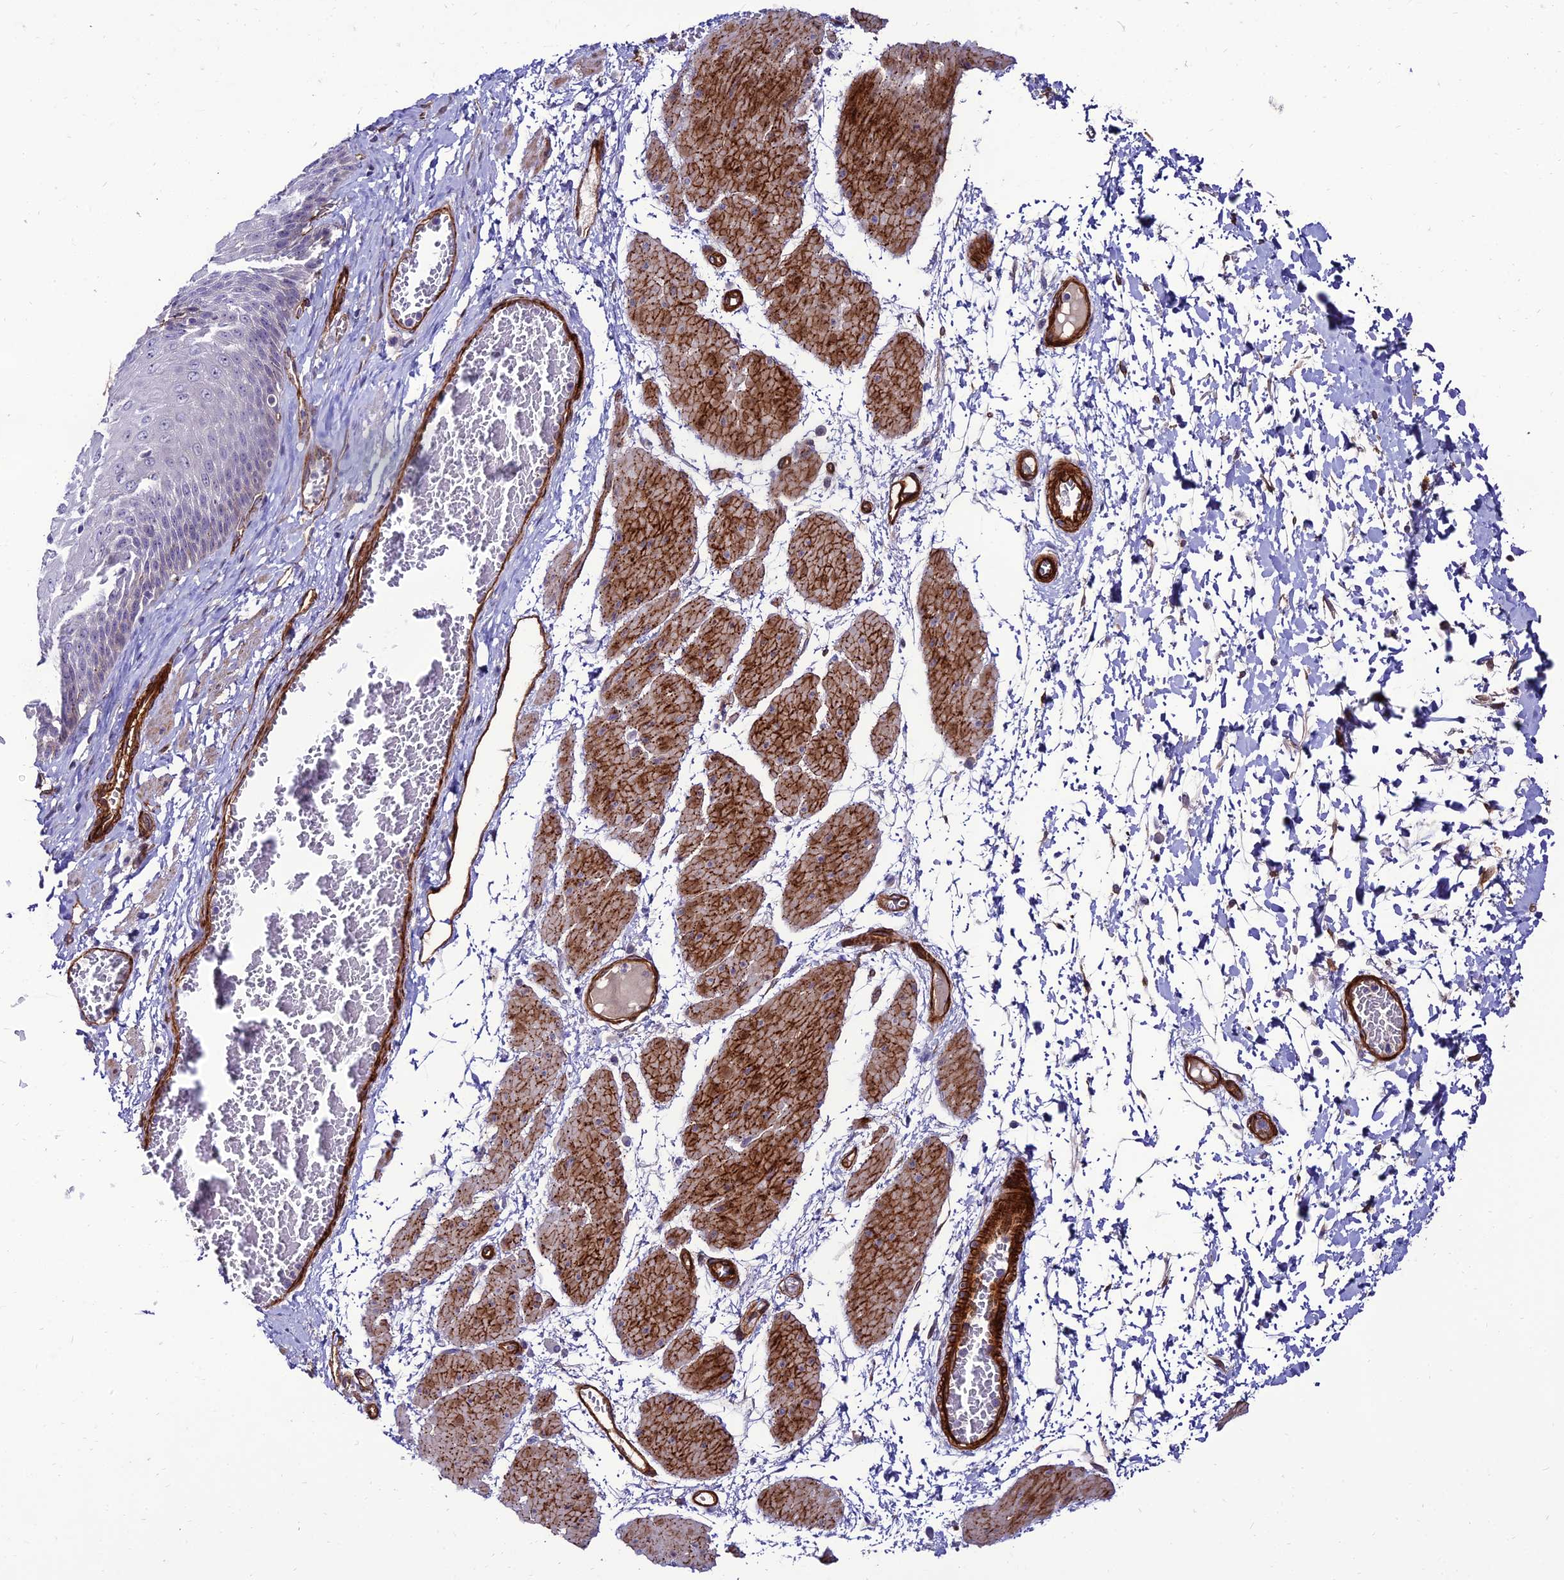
{"staining": {"intensity": "weak", "quantity": "<25%", "location": "cytoplasmic/membranous"}, "tissue": "esophagus", "cell_type": "Squamous epithelial cells", "image_type": "normal", "snomed": [{"axis": "morphology", "description": "Normal tissue, NOS"}, {"axis": "topography", "description": "Esophagus"}], "caption": "IHC photomicrograph of unremarkable human esophagus stained for a protein (brown), which demonstrates no staining in squamous epithelial cells. (DAB (3,3'-diaminobenzidine) IHC visualized using brightfield microscopy, high magnification).", "gene": "ALDH3B2", "patient": {"sex": "male", "age": 60}}